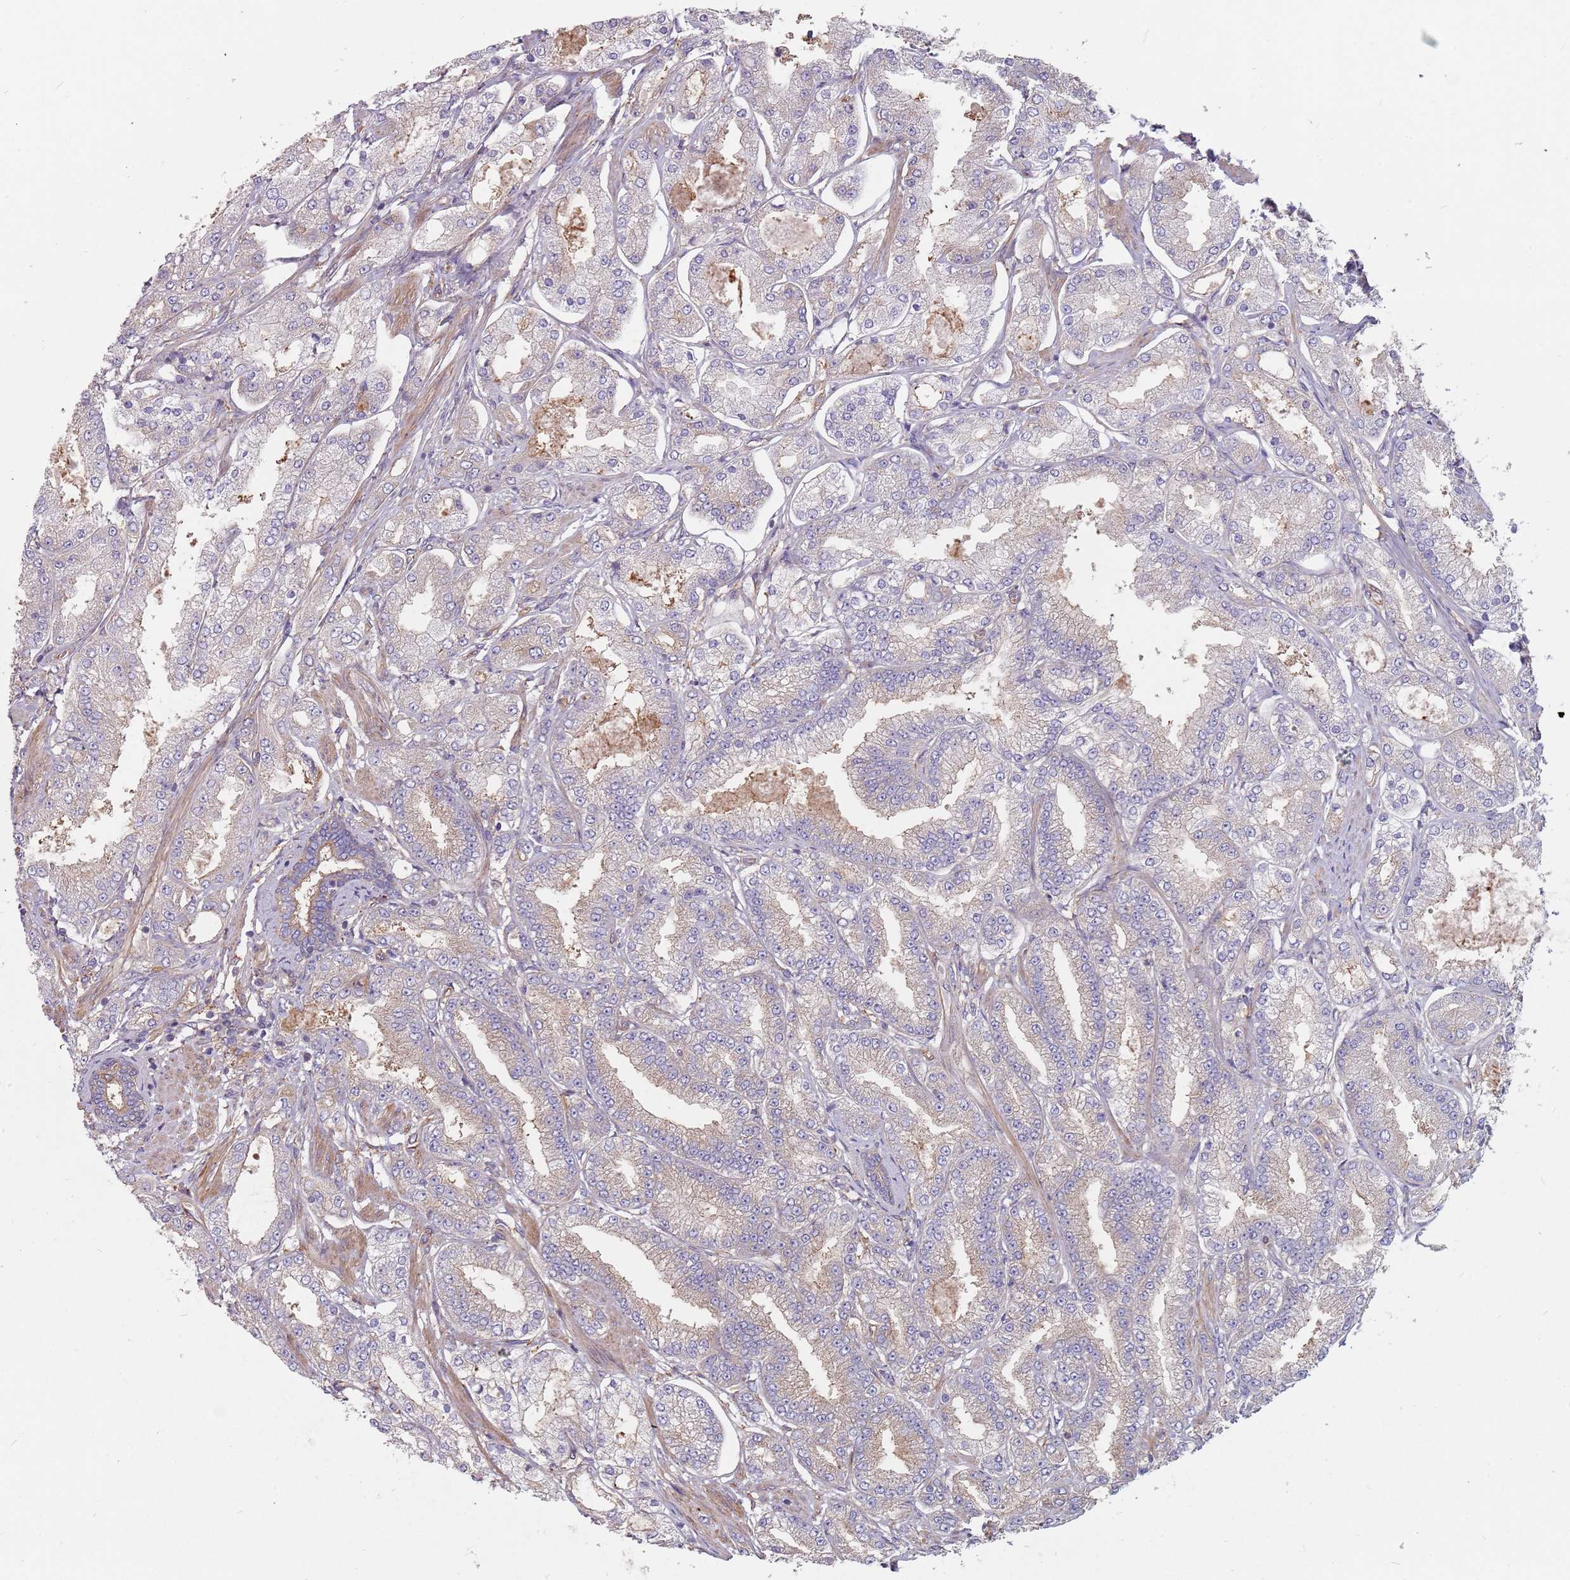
{"staining": {"intensity": "negative", "quantity": "none", "location": "none"}, "tissue": "prostate cancer", "cell_type": "Tumor cells", "image_type": "cancer", "snomed": [{"axis": "morphology", "description": "Adenocarcinoma, High grade"}, {"axis": "topography", "description": "Prostate"}], "caption": "Tumor cells are negative for brown protein staining in prostate cancer.", "gene": "SPDL1", "patient": {"sex": "male", "age": 69}}